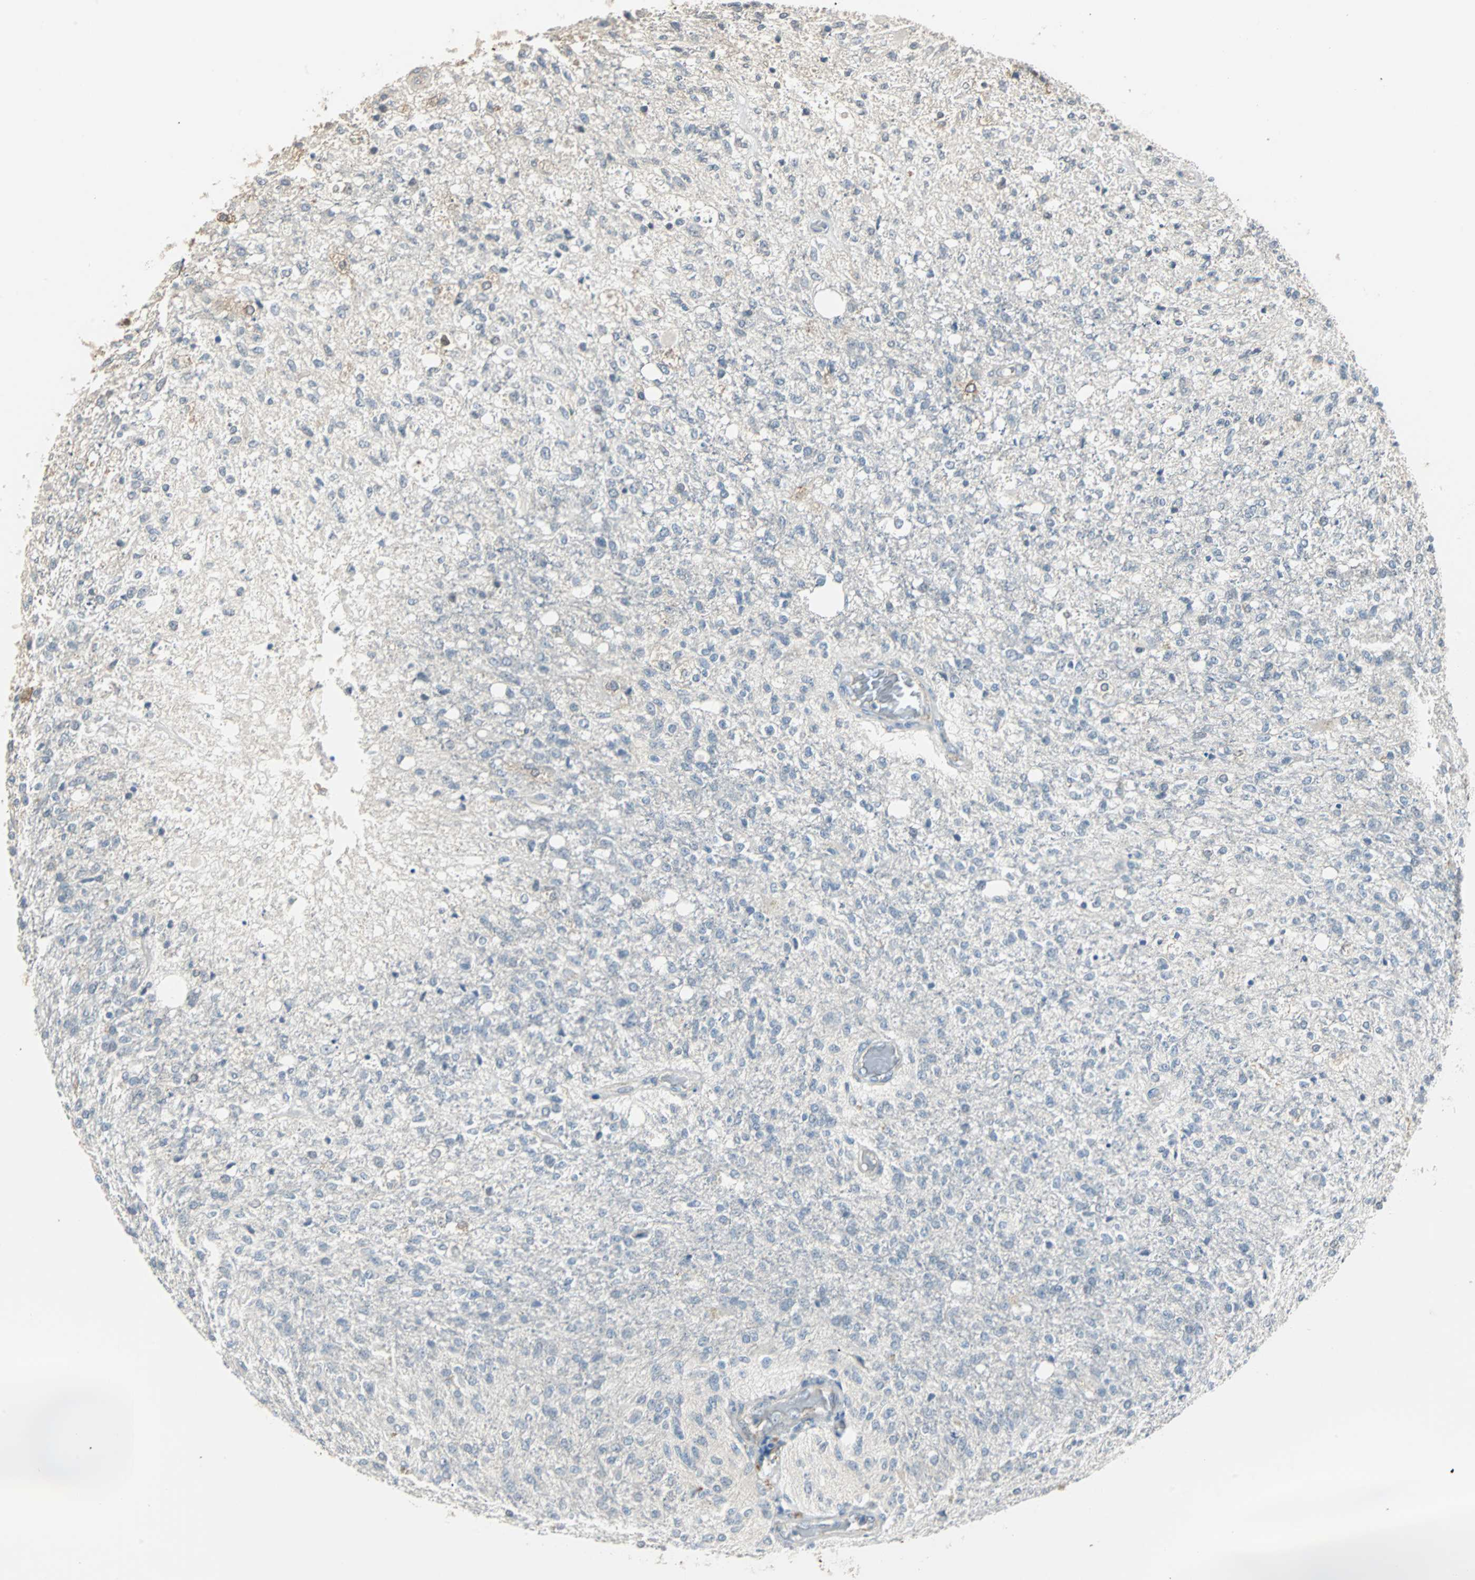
{"staining": {"intensity": "negative", "quantity": "none", "location": "none"}, "tissue": "glioma", "cell_type": "Tumor cells", "image_type": "cancer", "snomed": [{"axis": "morphology", "description": "Normal tissue, NOS"}, {"axis": "morphology", "description": "Glioma, malignant, High grade"}, {"axis": "topography", "description": "Cerebral cortex"}], "caption": "Human malignant glioma (high-grade) stained for a protein using immunohistochemistry (IHC) reveals no expression in tumor cells.", "gene": "CMC2", "patient": {"sex": "male", "age": 77}}